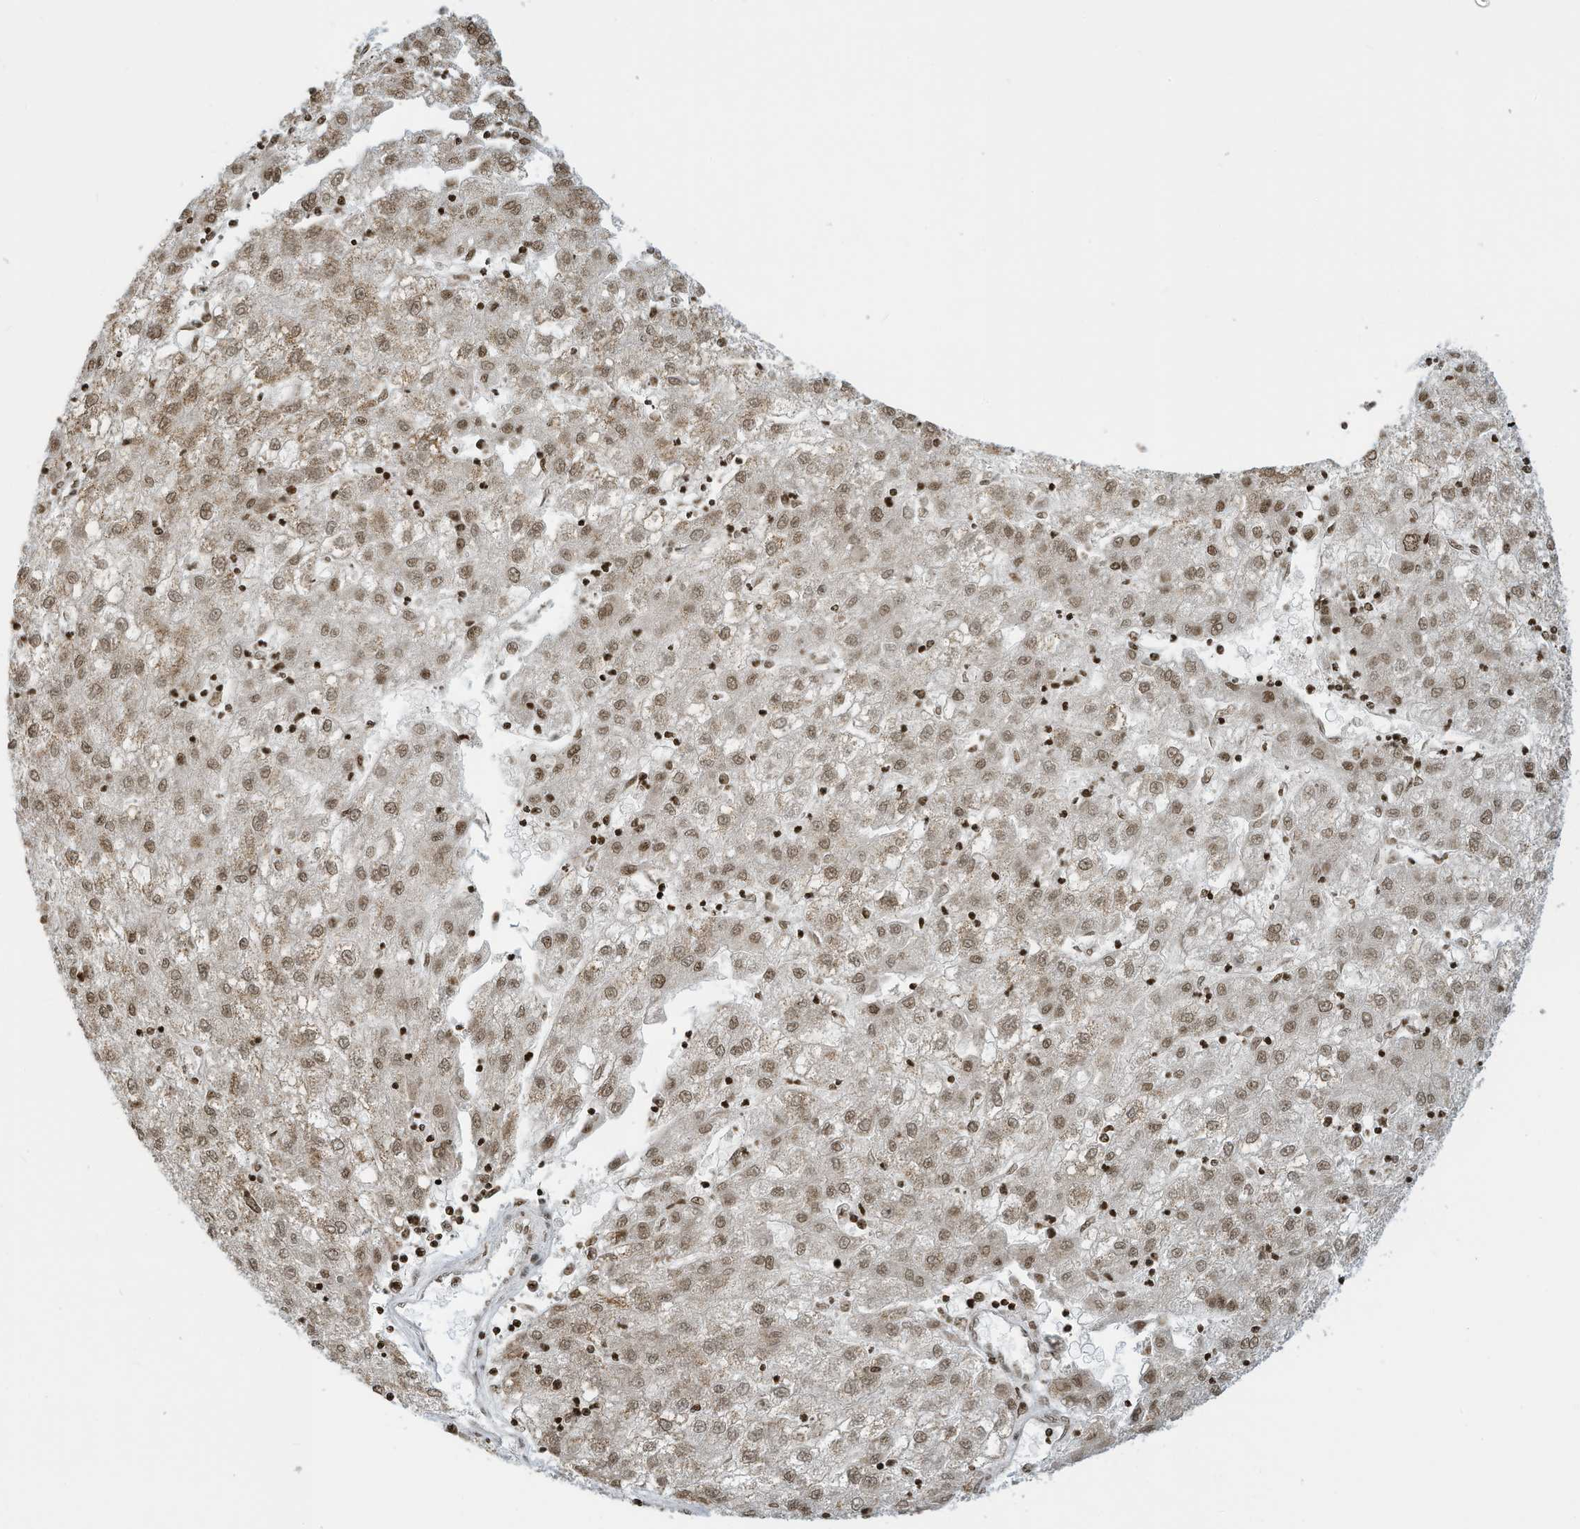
{"staining": {"intensity": "moderate", "quantity": ">75%", "location": "nuclear"}, "tissue": "liver cancer", "cell_type": "Tumor cells", "image_type": "cancer", "snomed": [{"axis": "morphology", "description": "Carcinoma, Hepatocellular, NOS"}, {"axis": "topography", "description": "Liver"}], "caption": "Immunohistochemical staining of liver cancer (hepatocellular carcinoma) exhibits moderate nuclear protein expression in about >75% of tumor cells.", "gene": "ADI1", "patient": {"sex": "male", "age": 72}}